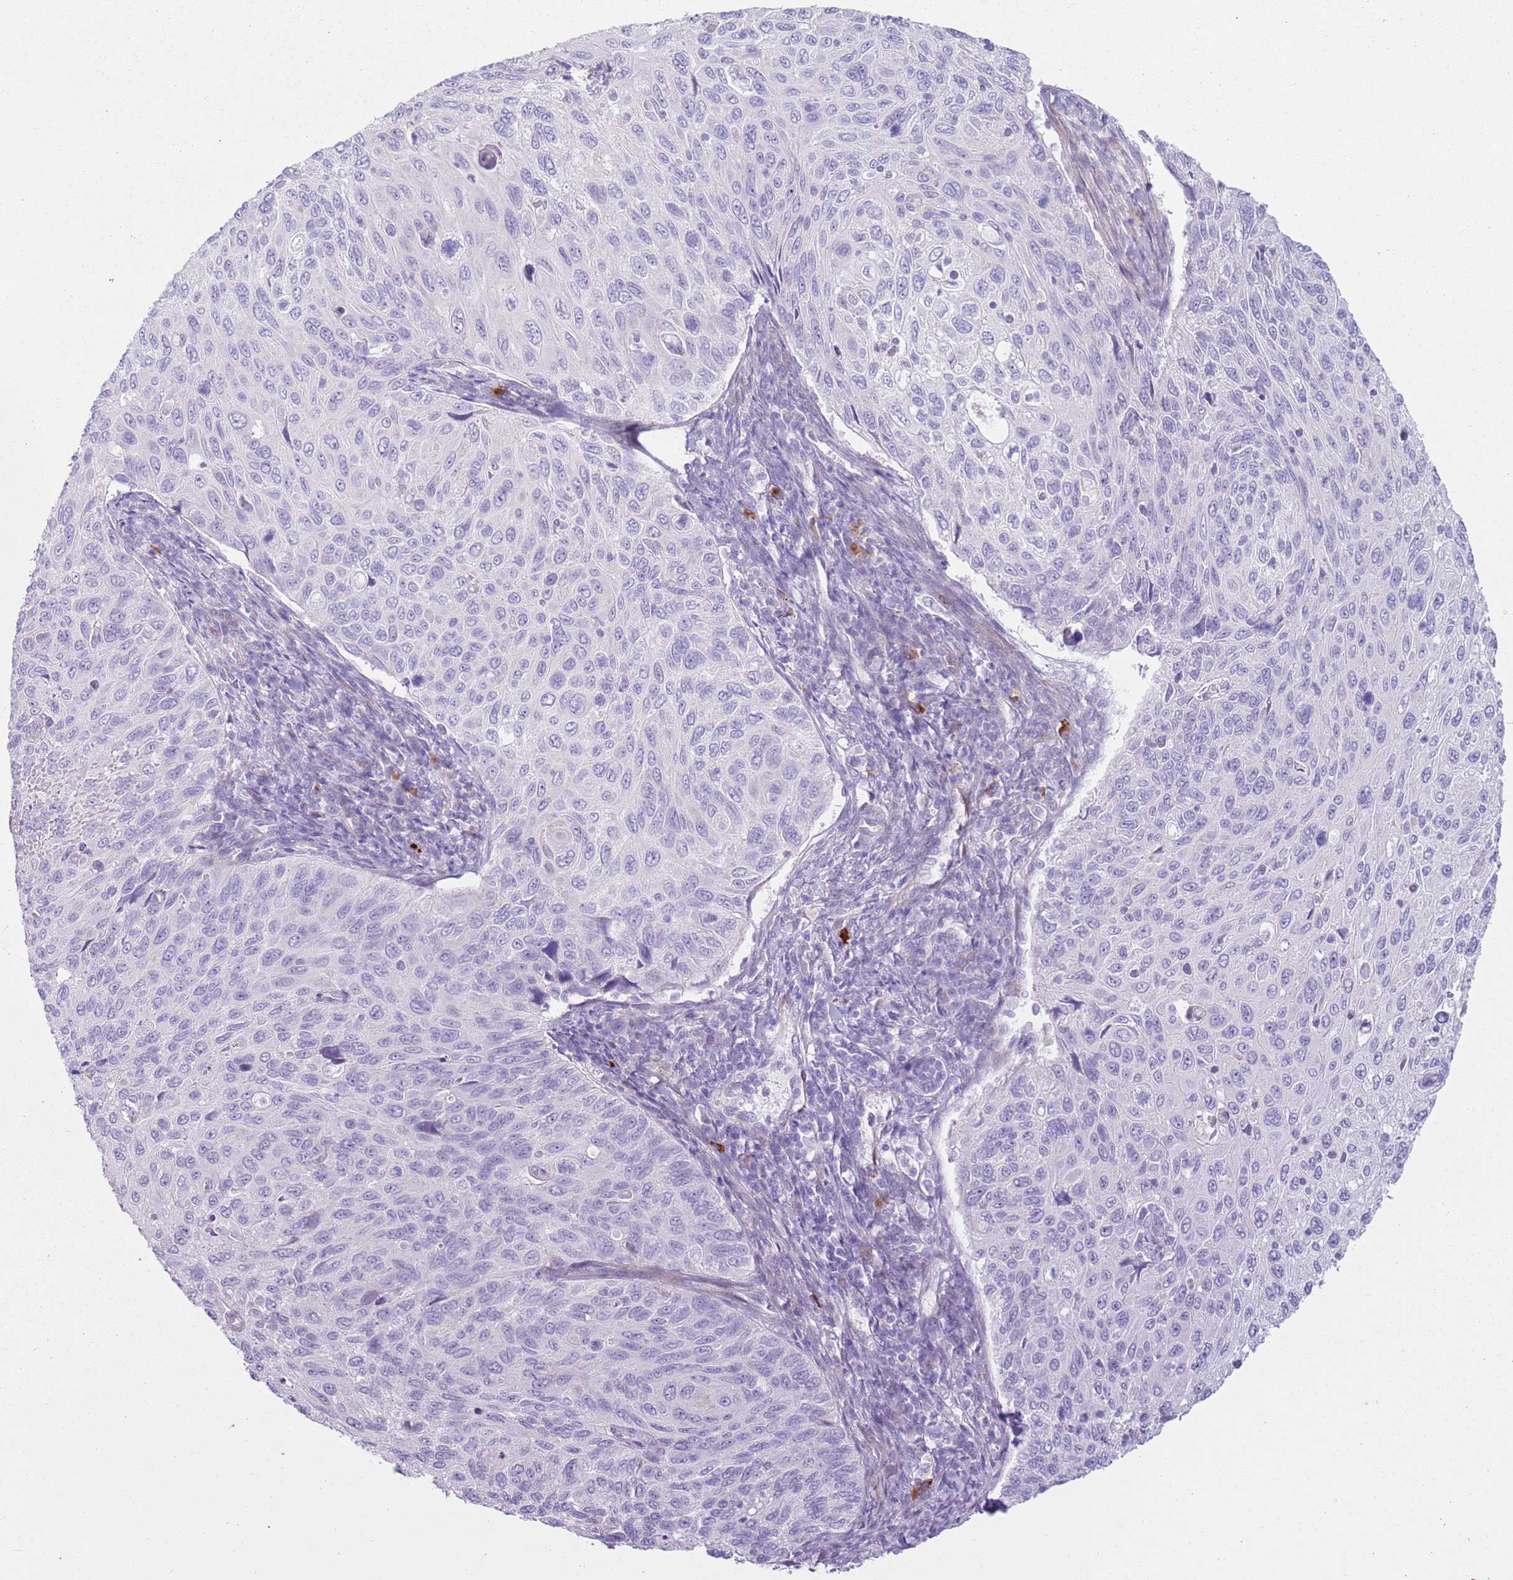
{"staining": {"intensity": "negative", "quantity": "none", "location": "none"}, "tissue": "cervical cancer", "cell_type": "Tumor cells", "image_type": "cancer", "snomed": [{"axis": "morphology", "description": "Squamous cell carcinoma, NOS"}, {"axis": "topography", "description": "Cervix"}], "caption": "Human cervical squamous cell carcinoma stained for a protein using immunohistochemistry (IHC) demonstrates no expression in tumor cells.", "gene": "ZNF239", "patient": {"sex": "female", "age": 70}}